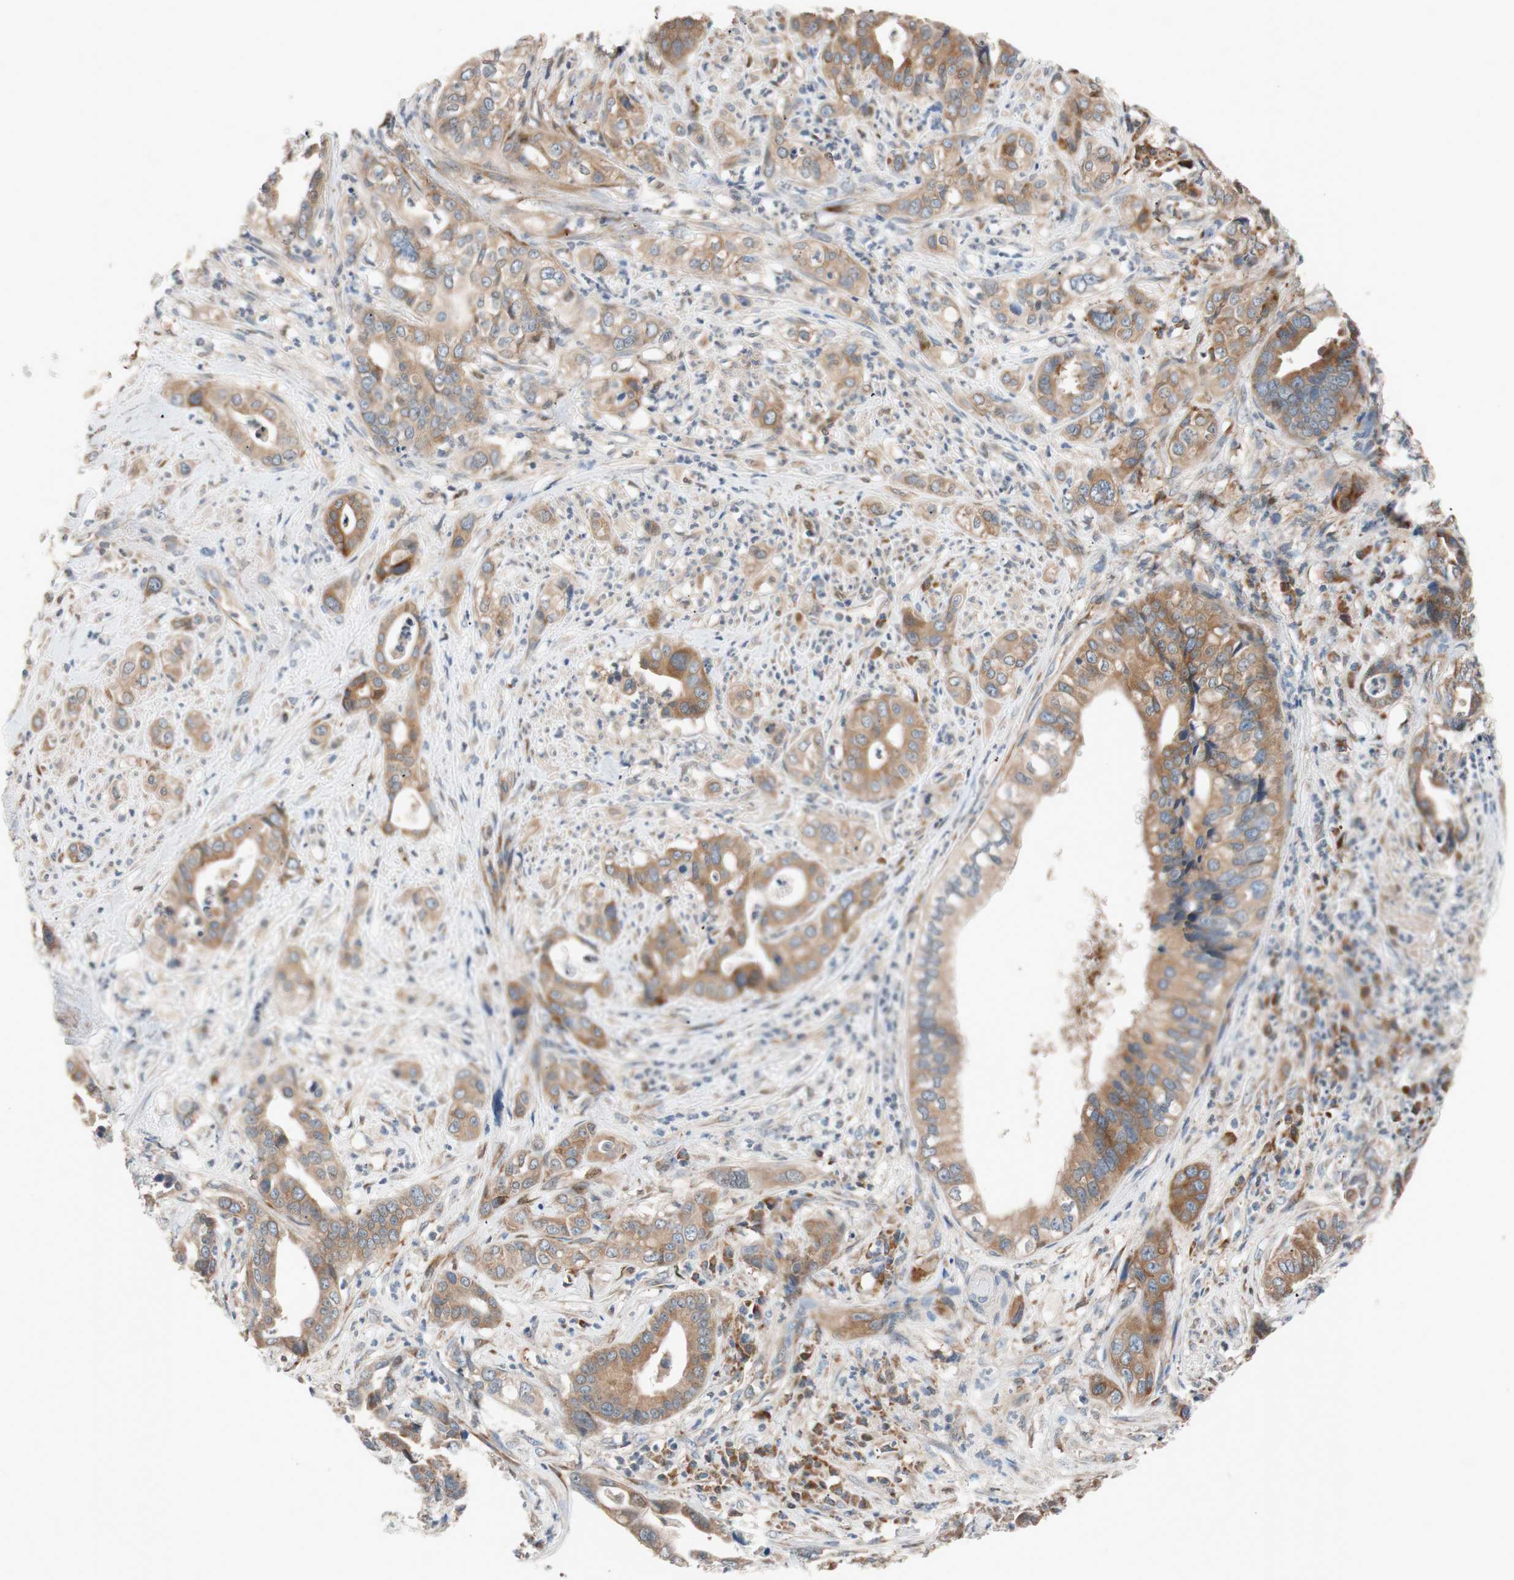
{"staining": {"intensity": "moderate", "quantity": ">75%", "location": "cytoplasmic/membranous"}, "tissue": "liver cancer", "cell_type": "Tumor cells", "image_type": "cancer", "snomed": [{"axis": "morphology", "description": "Cholangiocarcinoma"}, {"axis": "topography", "description": "Liver"}], "caption": "The immunohistochemical stain shows moderate cytoplasmic/membranous expression in tumor cells of liver cholangiocarcinoma tissue. The staining was performed using DAB (3,3'-diaminobenzidine), with brown indicating positive protein expression. Nuclei are stained blue with hematoxylin.", "gene": "FAAH", "patient": {"sex": "female", "age": 61}}